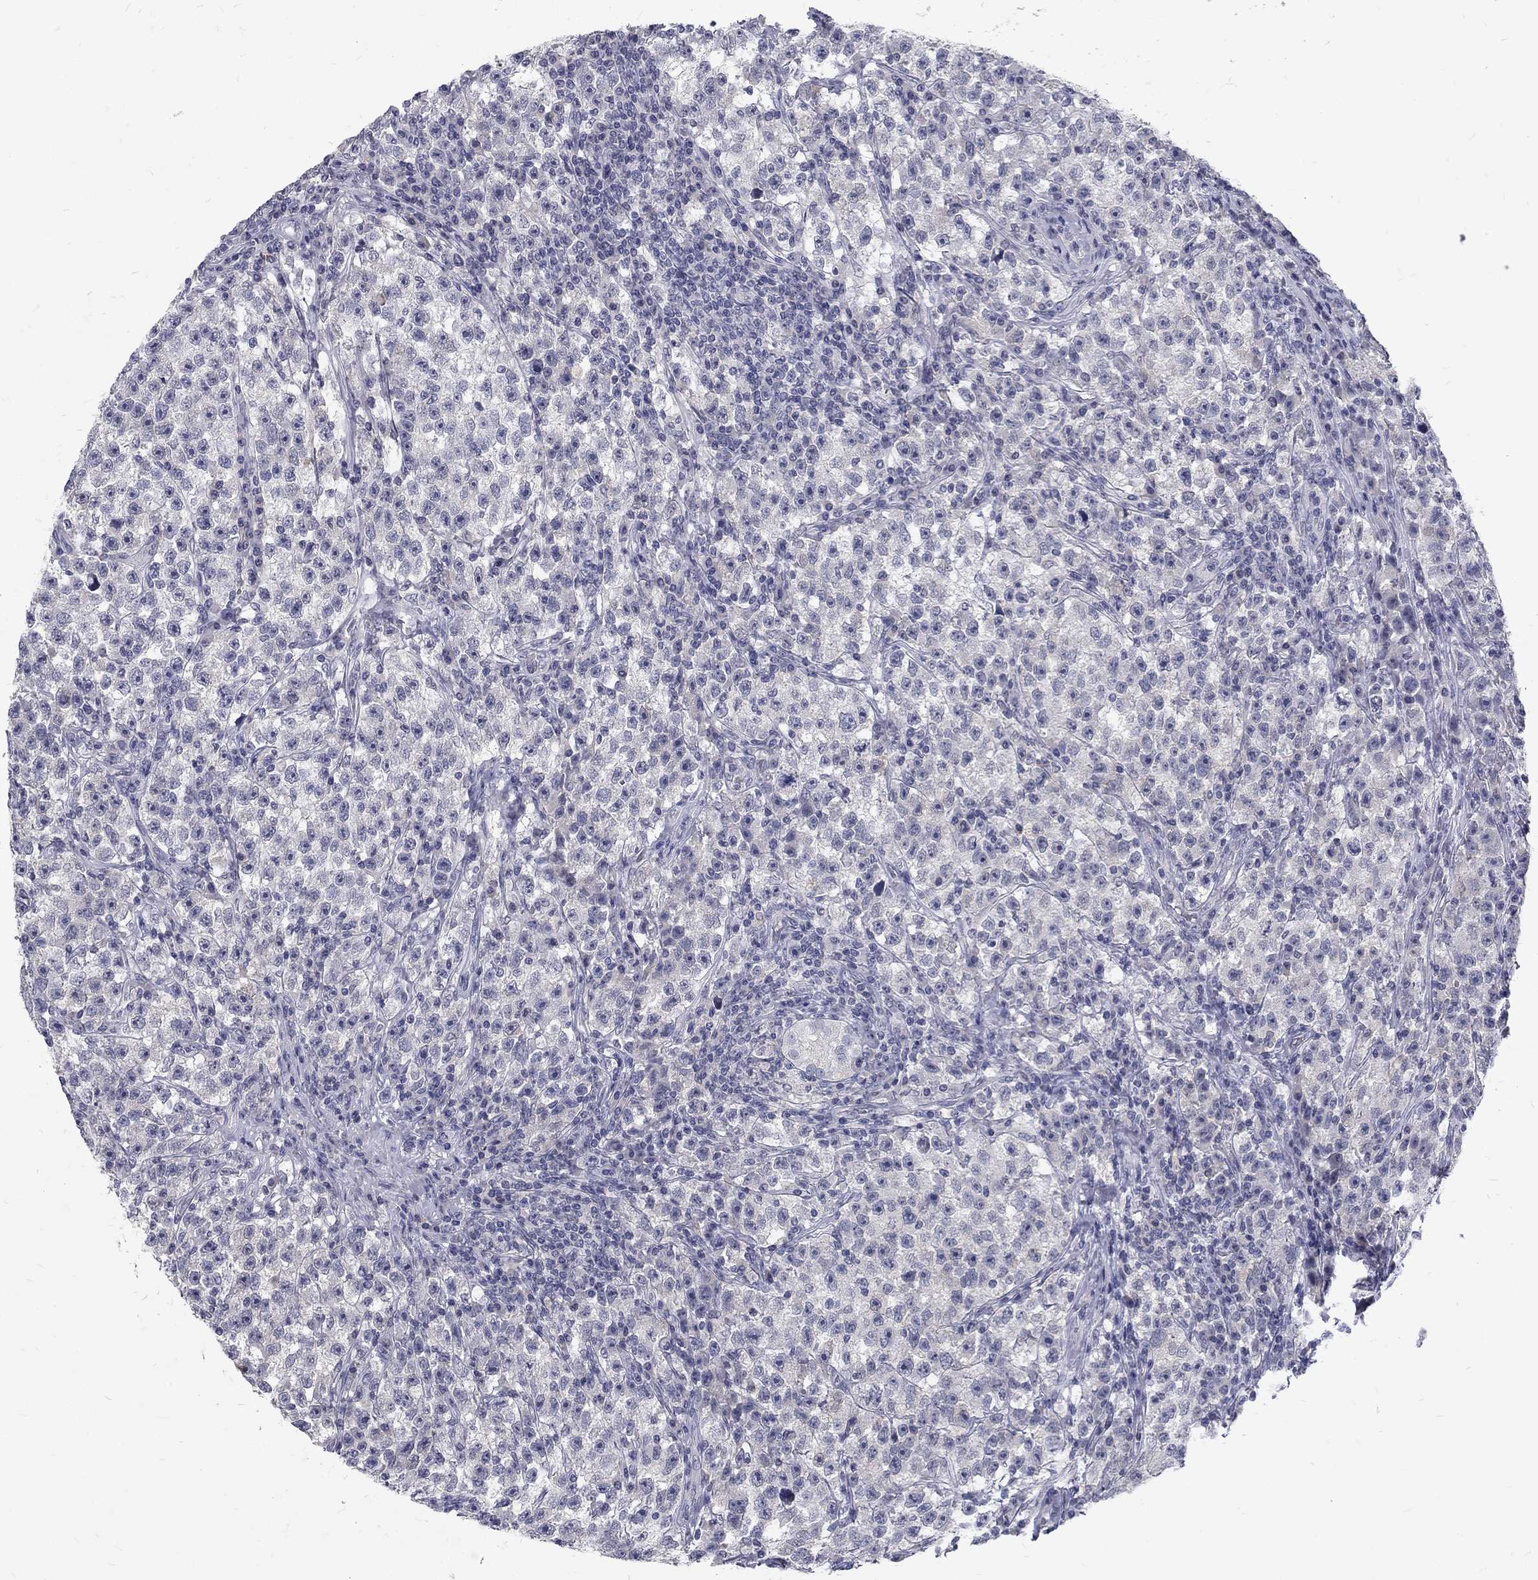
{"staining": {"intensity": "negative", "quantity": "none", "location": "none"}, "tissue": "testis cancer", "cell_type": "Tumor cells", "image_type": "cancer", "snomed": [{"axis": "morphology", "description": "Seminoma, NOS"}, {"axis": "topography", "description": "Testis"}], "caption": "Tumor cells are negative for protein expression in human testis cancer (seminoma).", "gene": "NOS1", "patient": {"sex": "male", "age": 22}}